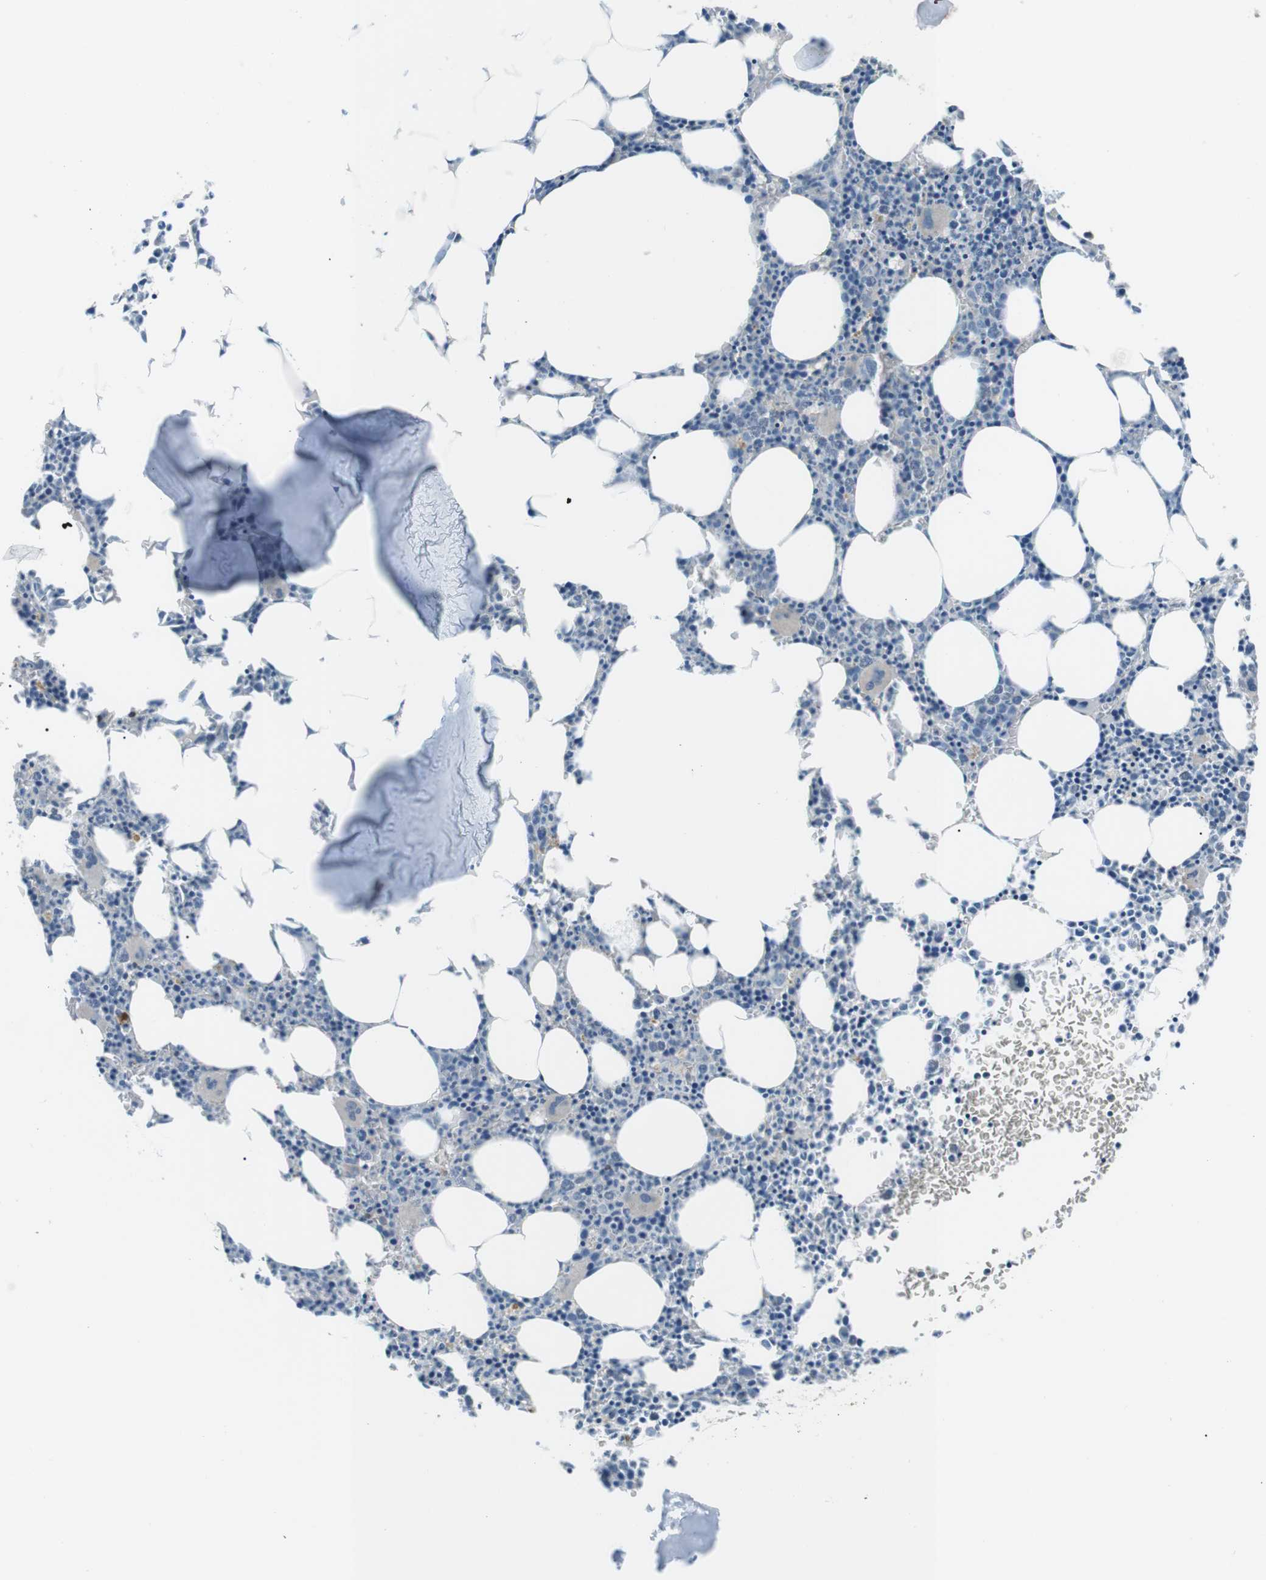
{"staining": {"intensity": "weak", "quantity": "<25%", "location": "cytoplasmic/membranous"}, "tissue": "bone marrow", "cell_type": "Hematopoietic cells", "image_type": "normal", "snomed": [{"axis": "morphology", "description": "Normal tissue, NOS"}, {"axis": "morphology", "description": "Inflammation, NOS"}, {"axis": "topography", "description": "Bone marrow"}], "caption": "Bone marrow stained for a protein using immunohistochemistry (IHC) displays no staining hematopoietic cells.", "gene": "FCRLA", "patient": {"sex": "female", "age": 61}}